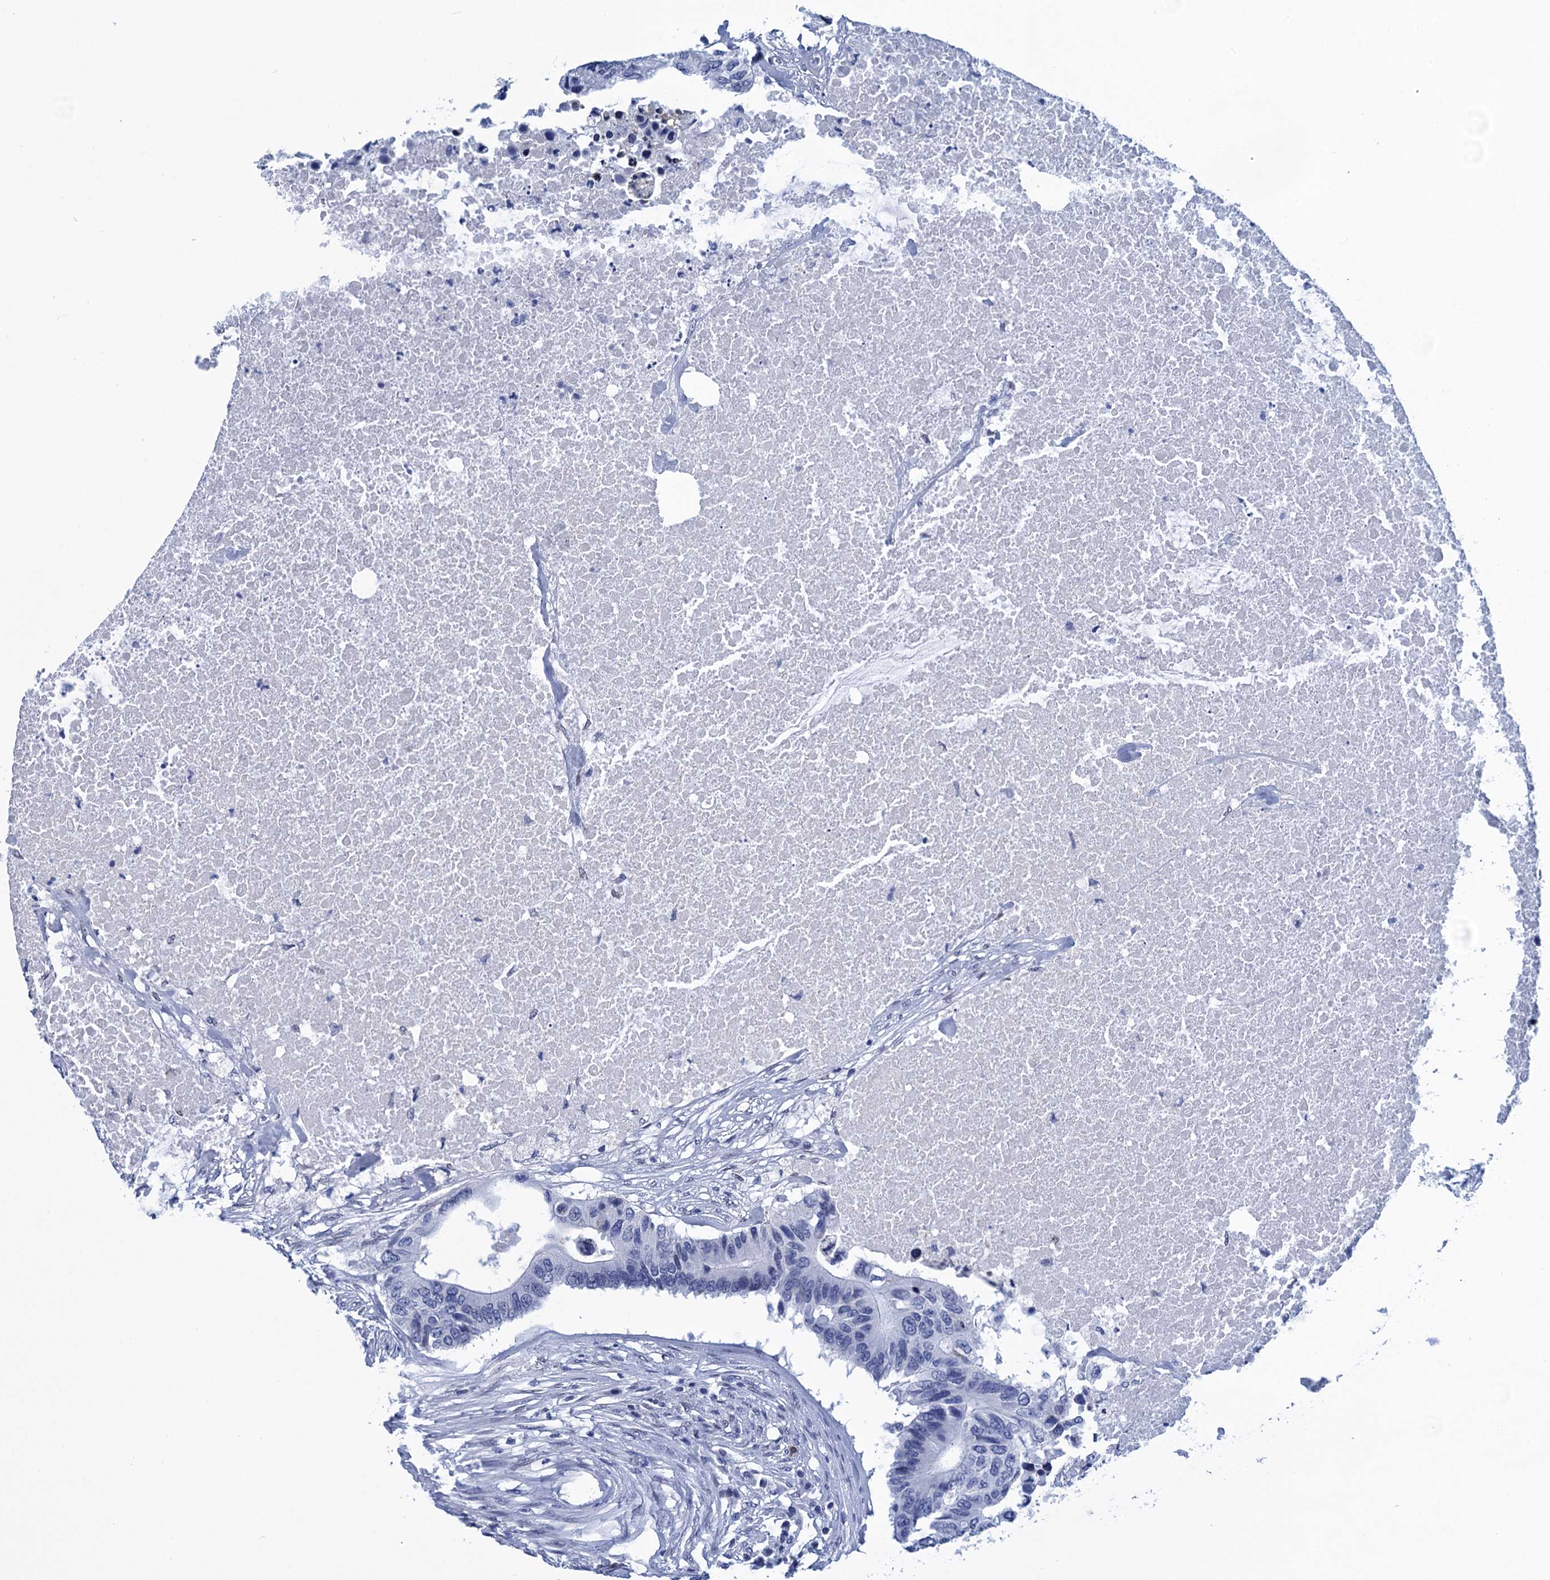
{"staining": {"intensity": "negative", "quantity": "none", "location": "none"}, "tissue": "colorectal cancer", "cell_type": "Tumor cells", "image_type": "cancer", "snomed": [{"axis": "morphology", "description": "Adenocarcinoma, NOS"}, {"axis": "topography", "description": "Colon"}], "caption": "Protein analysis of colorectal cancer exhibits no significant staining in tumor cells.", "gene": "METTL25", "patient": {"sex": "male", "age": 71}}